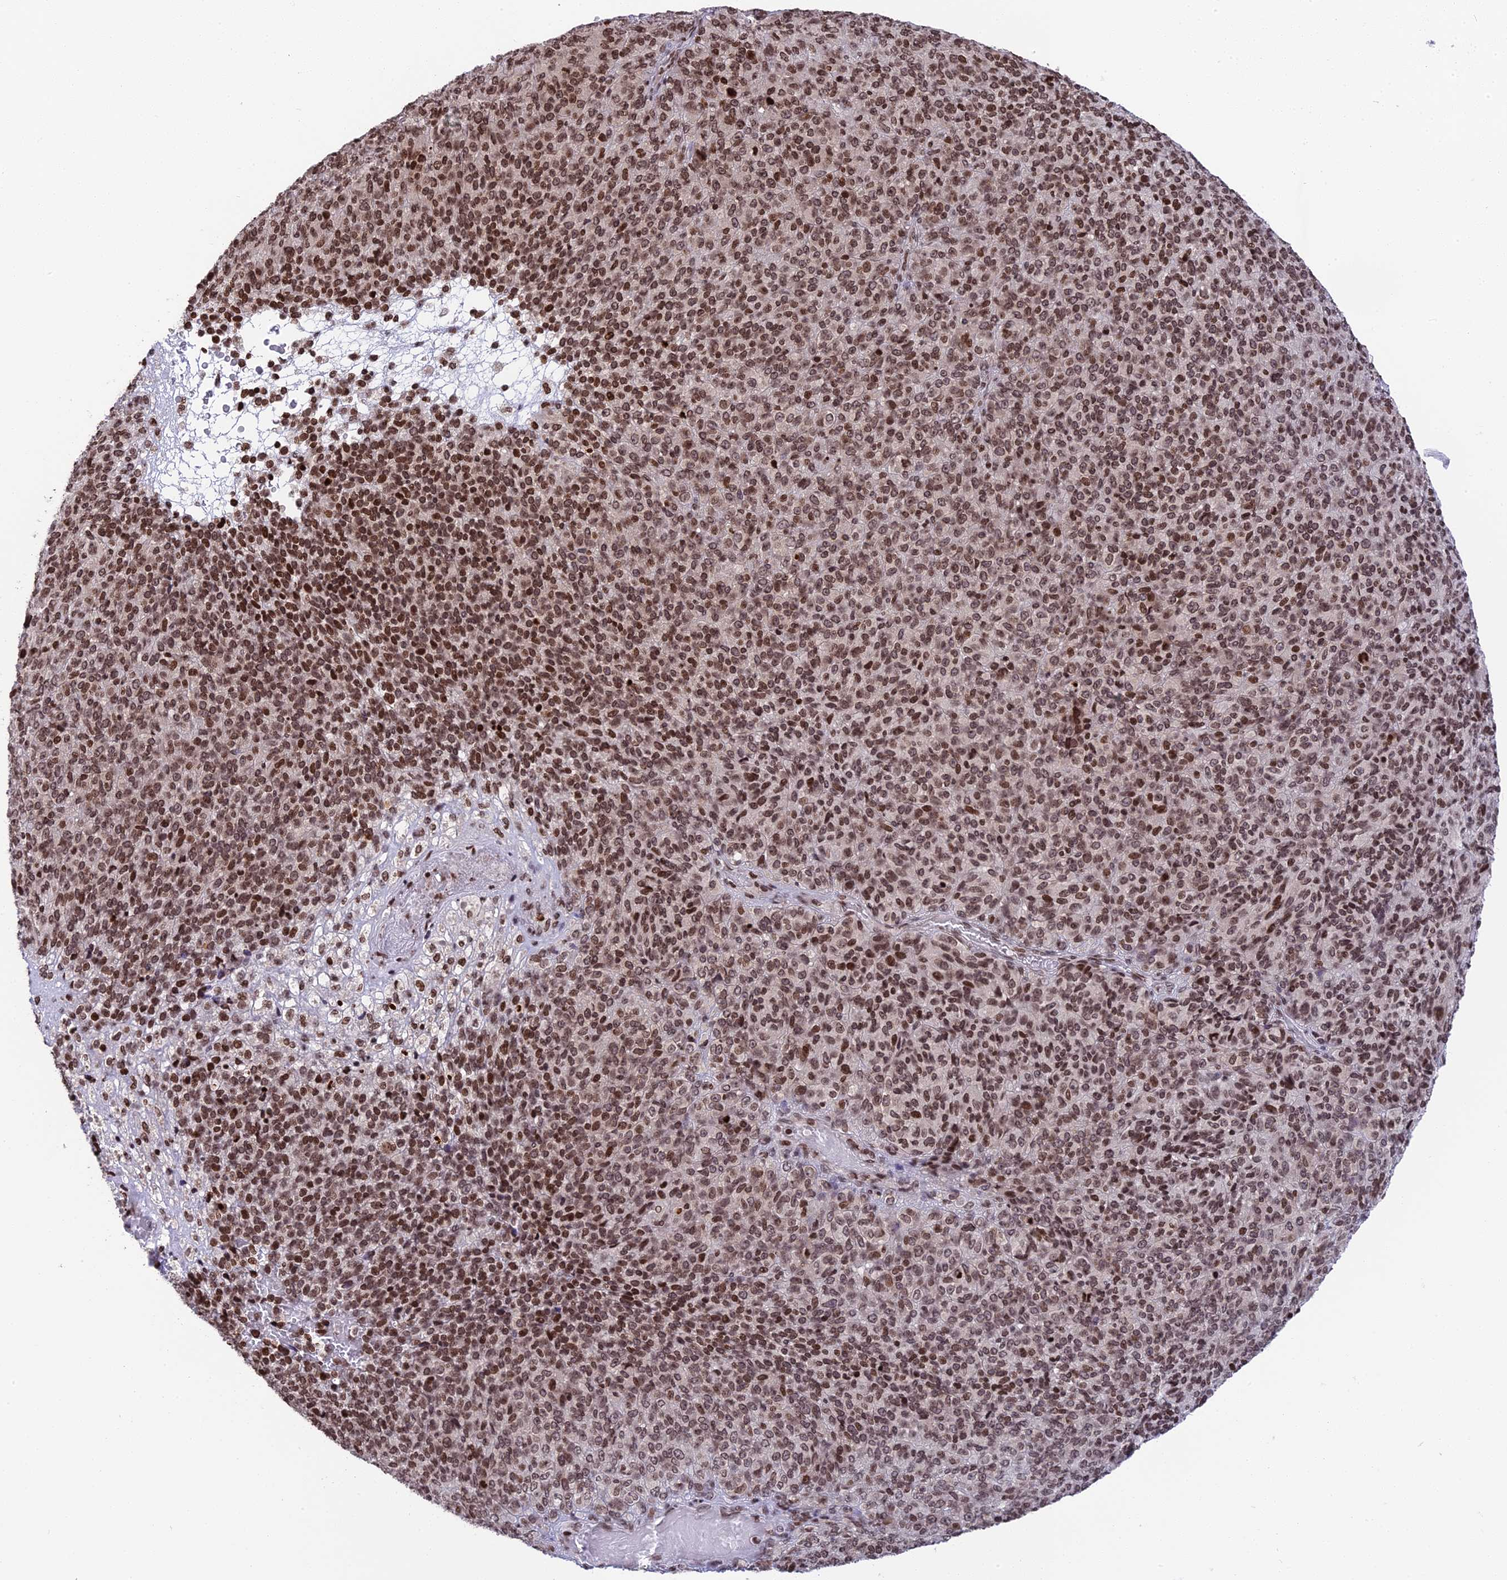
{"staining": {"intensity": "moderate", "quantity": ">75%", "location": "nuclear"}, "tissue": "melanoma", "cell_type": "Tumor cells", "image_type": "cancer", "snomed": [{"axis": "morphology", "description": "Malignant melanoma, Metastatic site"}, {"axis": "topography", "description": "Brain"}], "caption": "A brown stain highlights moderate nuclear staining of a protein in human malignant melanoma (metastatic site) tumor cells.", "gene": "TET2", "patient": {"sex": "female", "age": 56}}